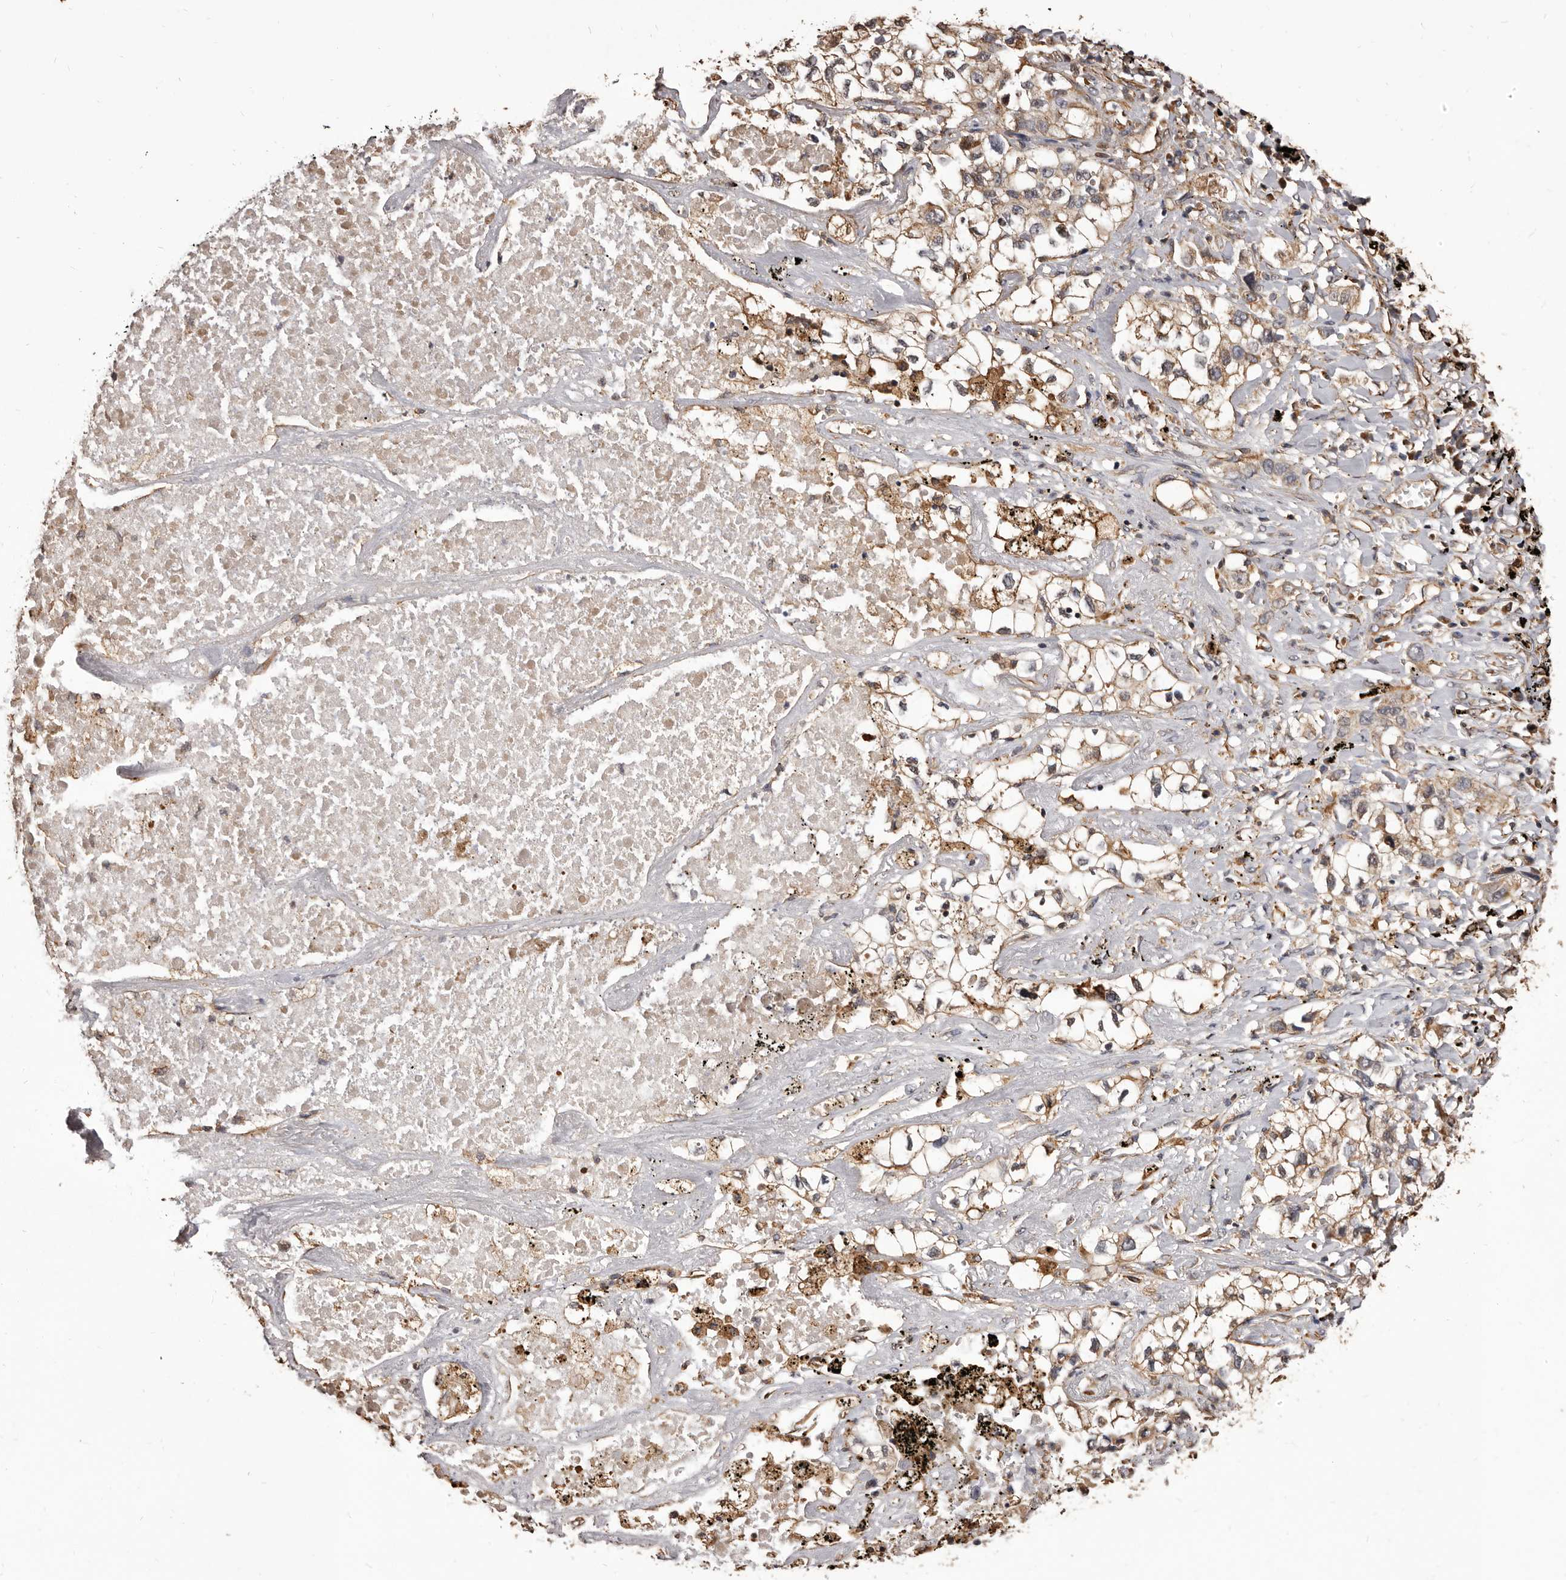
{"staining": {"intensity": "weak", "quantity": "25%-75%", "location": "cytoplasmic/membranous"}, "tissue": "lung cancer", "cell_type": "Tumor cells", "image_type": "cancer", "snomed": [{"axis": "morphology", "description": "Adenocarcinoma, NOS"}, {"axis": "topography", "description": "Lung"}], "caption": "A histopathology image of human lung adenocarcinoma stained for a protein reveals weak cytoplasmic/membranous brown staining in tumor cells. The staining was performed using DAB to visualize the protein expression in brown, while the nuclei were stained in blue with hematoxylin (Magnification: 20x).", "gene": "ALPK1", "patient": {"sex": "male", "age": 63}}